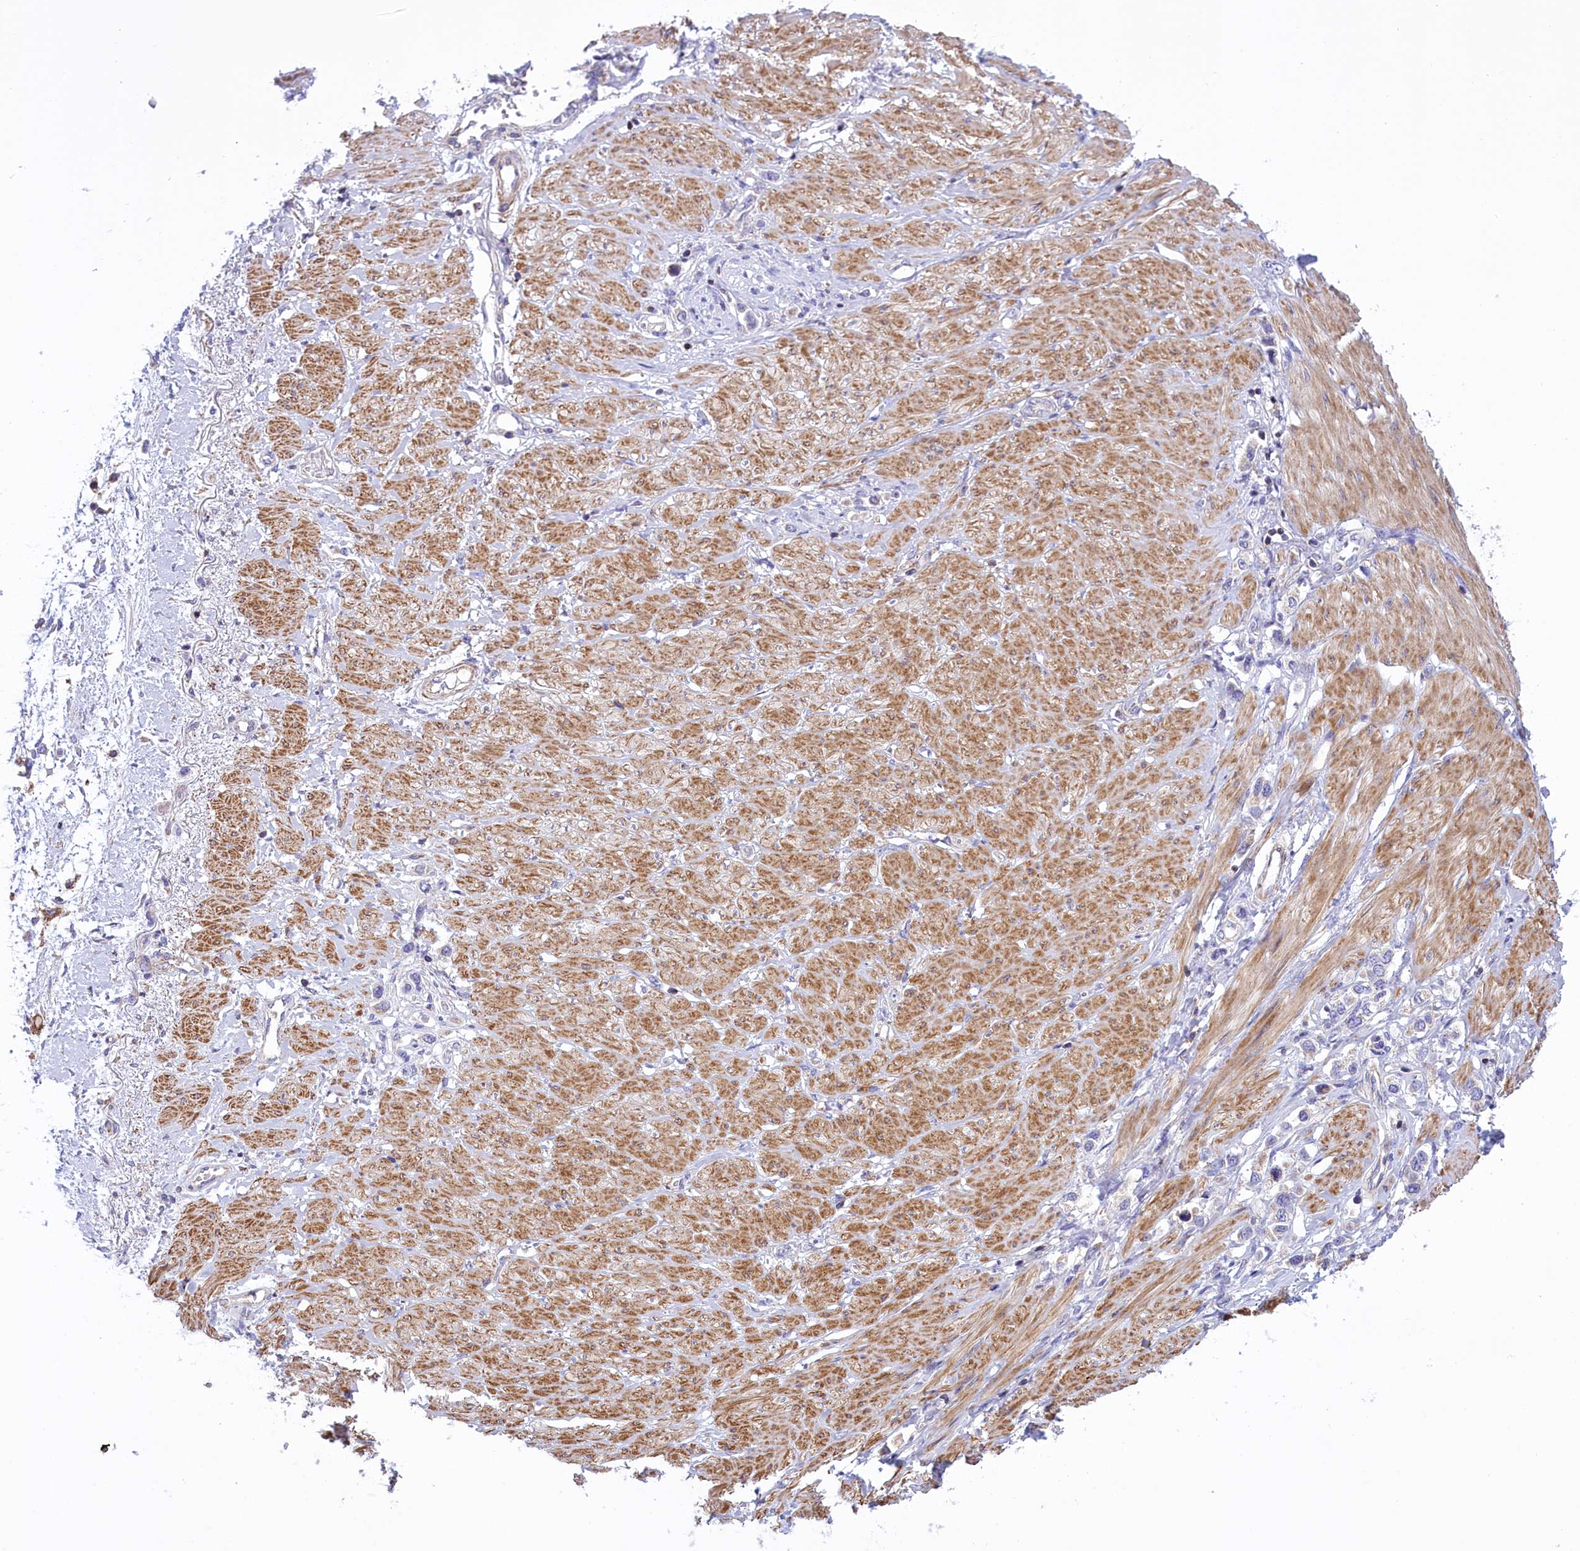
{"staining": {"intensity": "negative", "quantity": "none", "location": "none"}, "tissue": "stomach cancer", "cell_type": "Tumor cells", "image_type": "cancer", "snomed": [{"axis": "morphology", "description": "Adenocarcinoma, NOS"}, {"axis": "topography", "description": "Stomach"}], "caption": "Immunohistochemistry image of neoplastic tissue: stomach cancer stained with DAB (3,3'-diaminobenzidine) exhibits no significant protein positivity in tumor cells.", "gene": "CORO7-PAM16", "patient": {"sex": "female", "age": 65}}